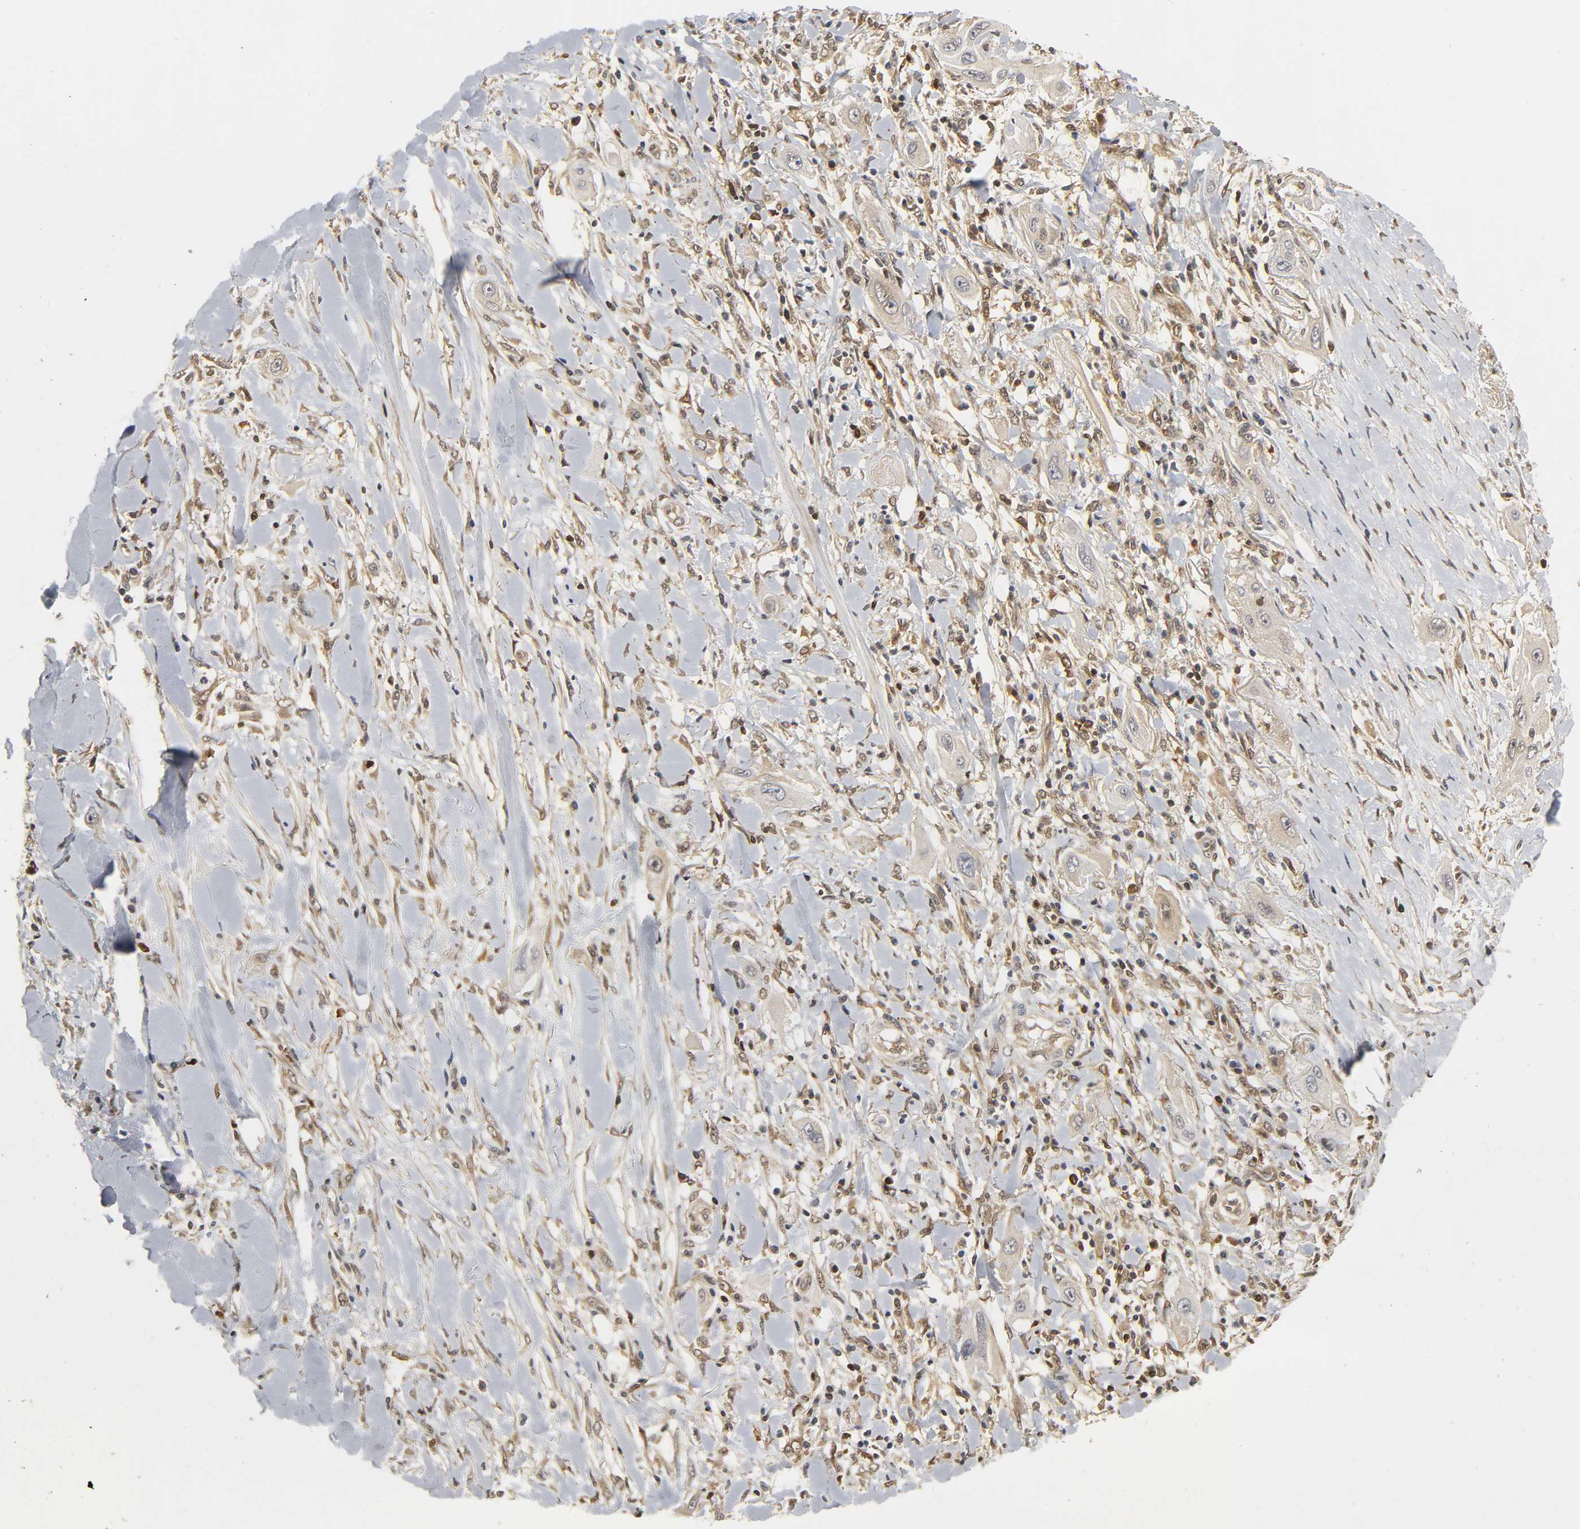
{"staining": {"intensity": "weak", "quantity": ">75%", "location": "cytoplasmic/membranous"}, "tissue": "lung cancer", "cell_type": "Tumor cells", "image_type": "cancer", "snomed": [{"axis": "morphology", "description": "Squamous cell carcinoma, NOS"}, {"axis": "topography", "description": "Lung"}], "caption": "Immunohistochemistry (IHC) of human lung squamous cell carcinoma demonstrates low levels of weak cytoplasmic/membranous expression in approximately >75% of tumor cells.", "gene": "PARK7", "patient": {"sex": "female", "age": 47}}